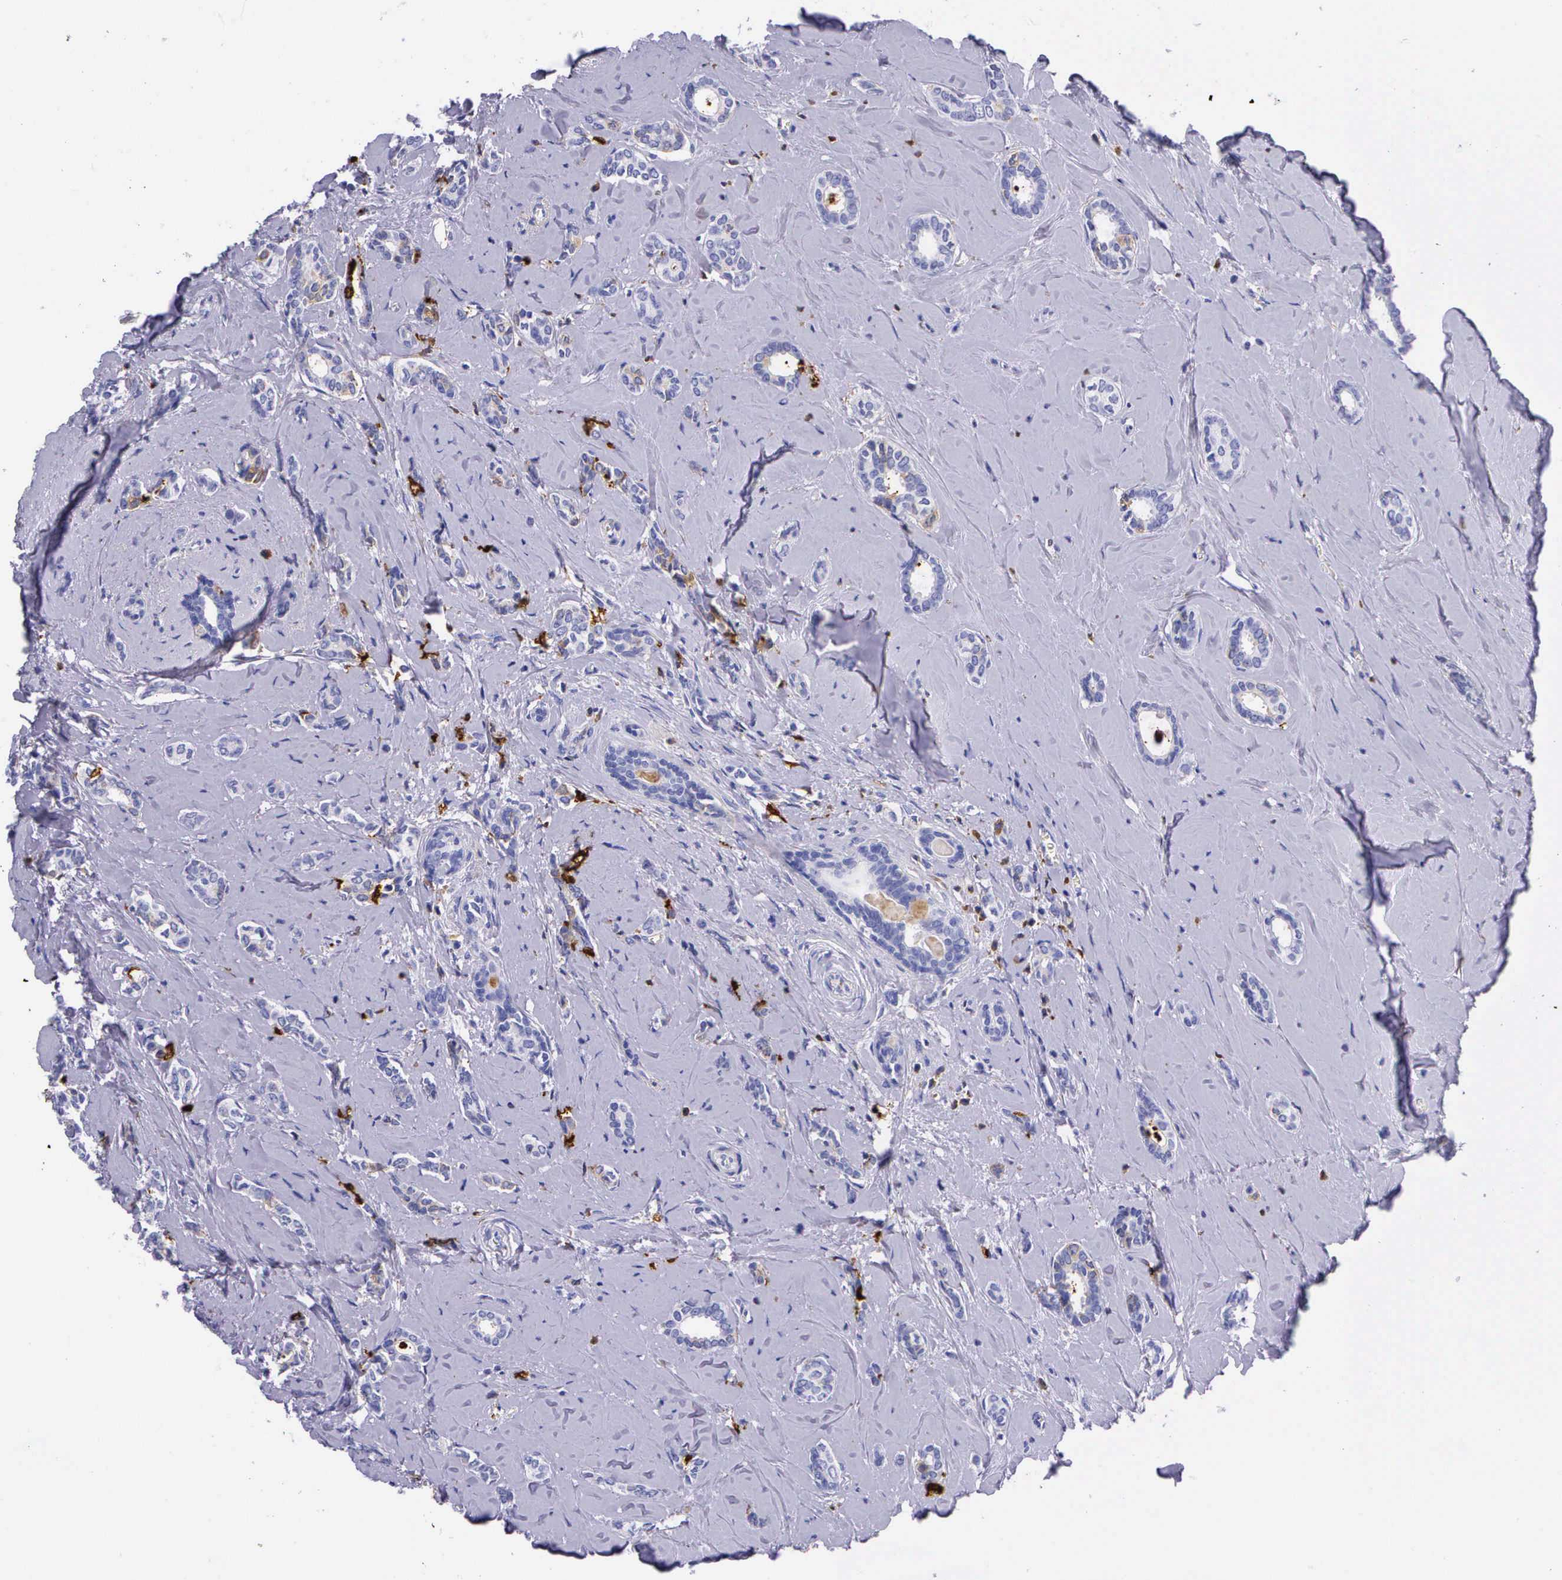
{"staining": {"intensity": "negative", "quantity": "none", "location": "none"}, "tissue": "breast cancer", "cell_type": "Tumor cells", "image_type": "cancer", "snomed": [{"axis": "morphology", "description": "Duct carcinoma"}, {"axis": "topography", "description": "Breast"}], "caption": "A histopathology image of human breast cancer is negative for staining in tumor cells.", "gene": "PLG", "patient": {"sex": "female", "age": 50}}